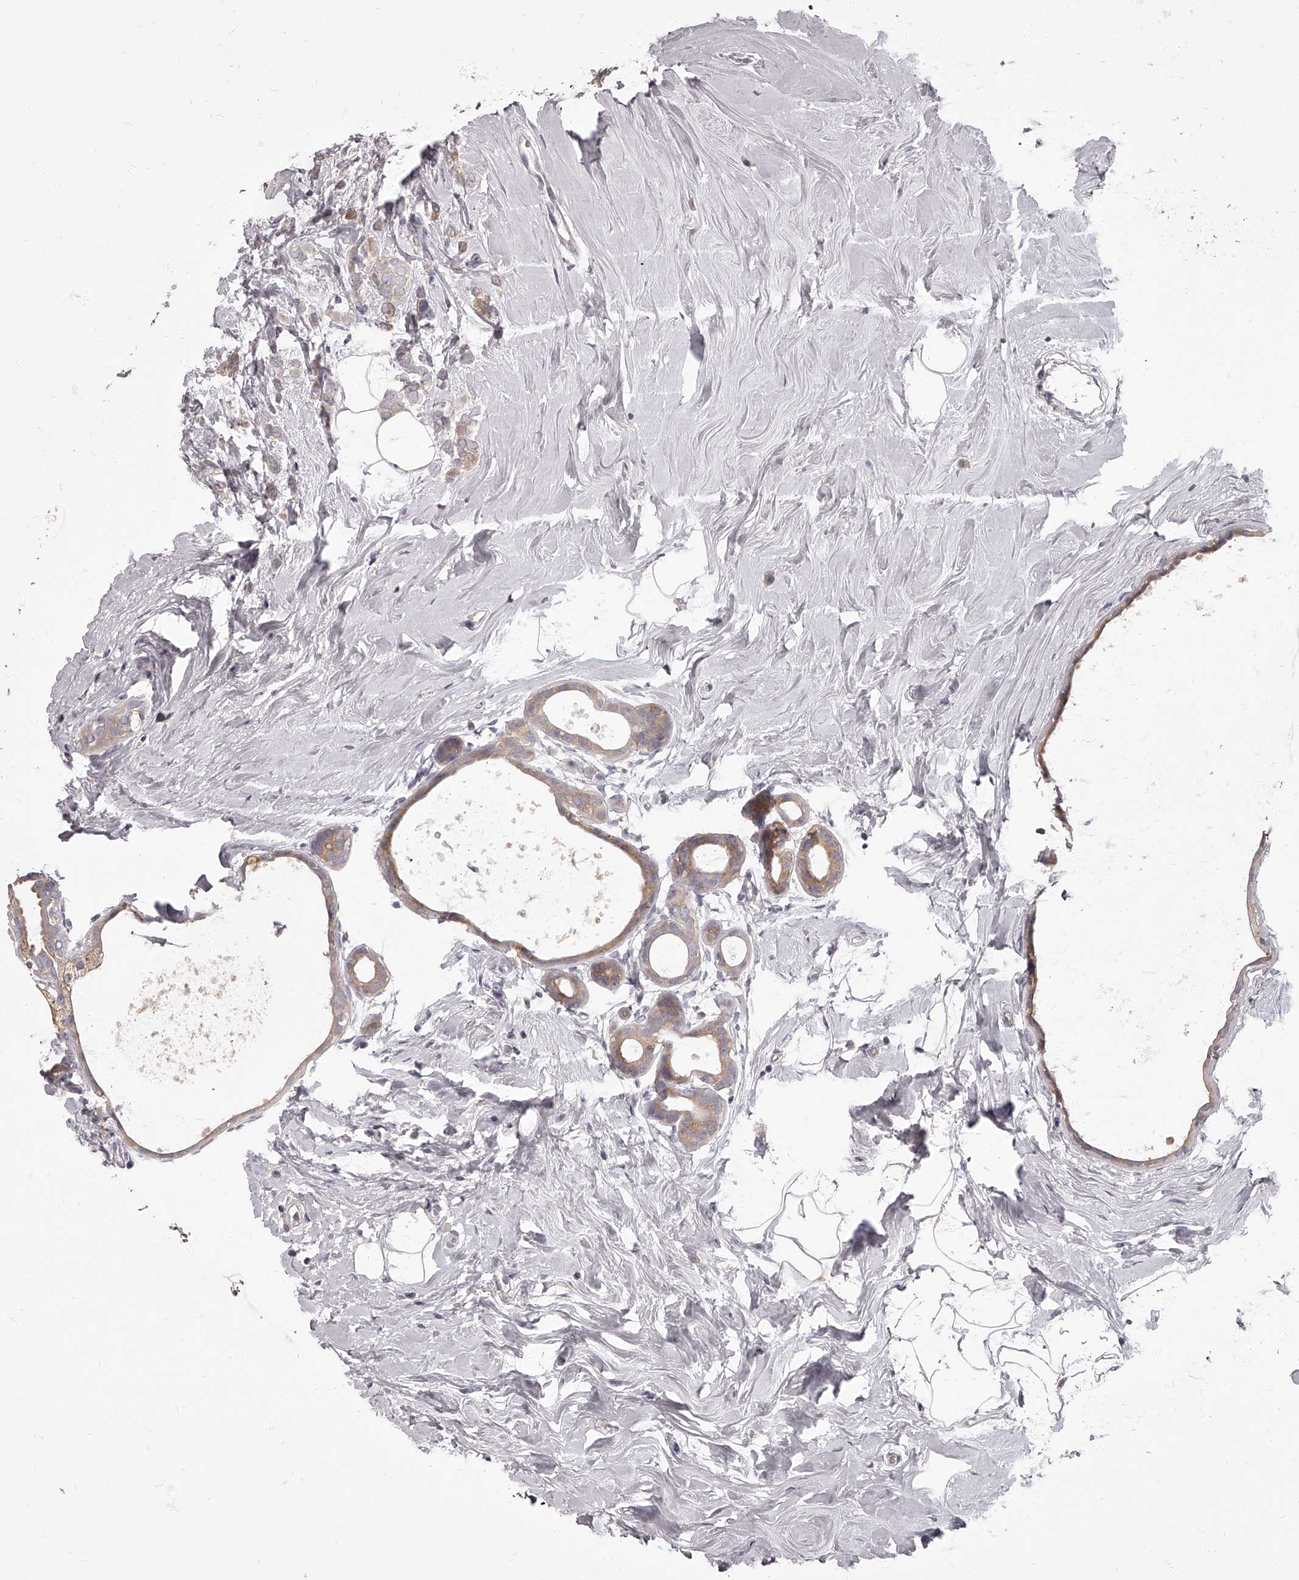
{"staining": {"intensity": "weak", "quantity": "<25%", "location": "cytoplasmic/membranous"}, "tissue": "breast cancer", "cell_type": "Tumor cells", "image_type": "cancer", "snomed": [{"axis": "morphology", "description": "Lobular carcinoma"}, {"axis": "topography", "description": "Breast"}], "caption": "High magnification brightfield microscopy of lobular carcinoma (breast) stained with DAB (3,3'-diaminobenzidine) (brown) and counterstained with hematoxylin (blue): tumor cells show no significant staining.", "gene": "APEH", "patient": {"sex": "female", "age": 47}}